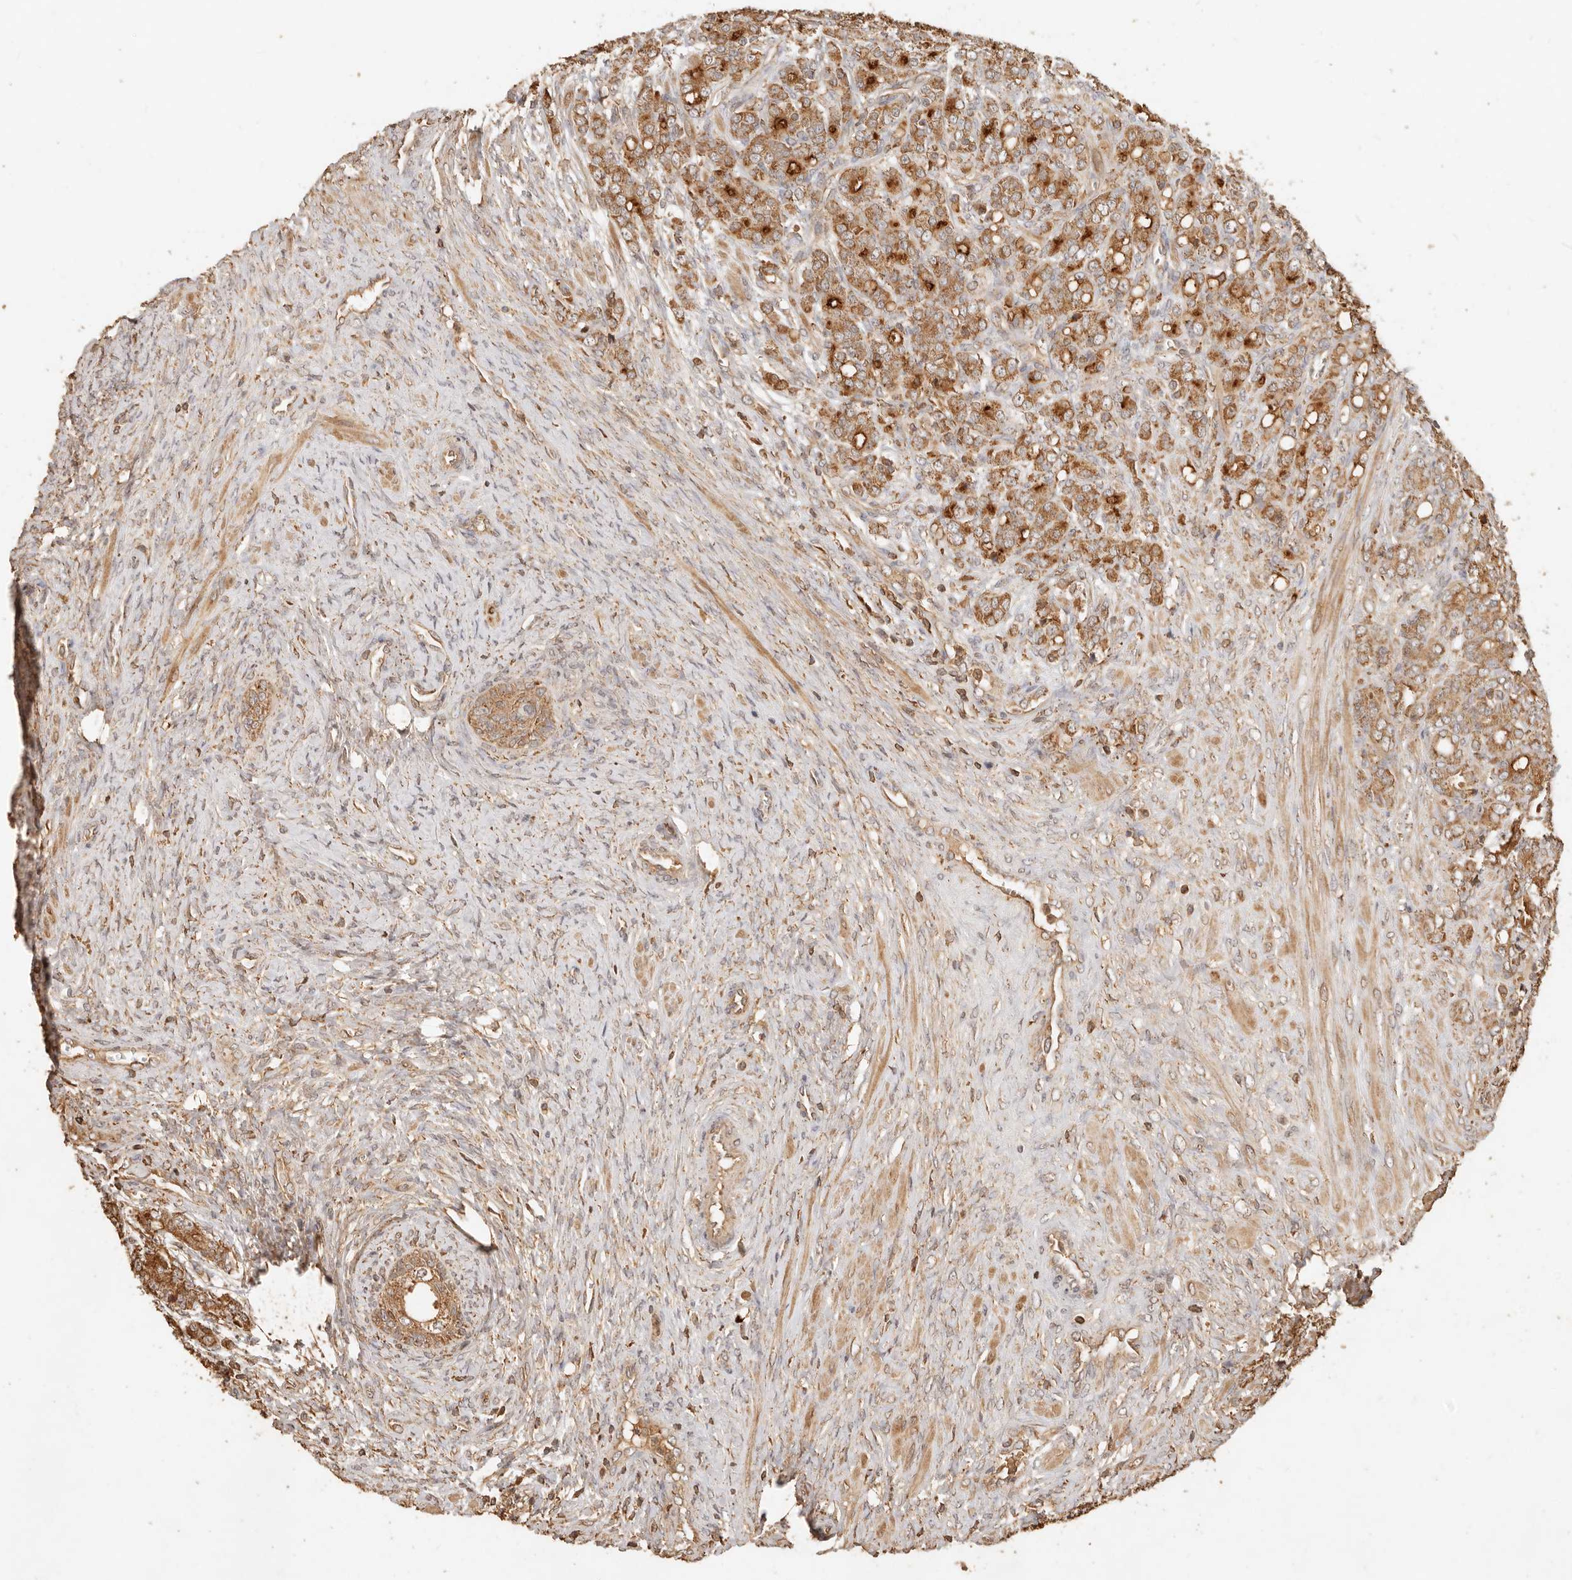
{"staining": {"intensity": "moderate", "quantity": ">75%", "location": "cytoplasmic/membranous"}, "tissue": "prostate cancer", "cell_type": "Tumor cells", "image_type": "cancer", "snomed": [{"axis": "morphology", "description": "Adenocarcinoma, High grade"}, {"axis": "topography", "description": "Prostate"}], "caption": "Immunohistochemical staining of adenocarcinoma (high-grade) (prostate) shows medium levels of moderate cytoplasmic/membranous positivity in approximately >75% of tumor cells.", "gene": "FAM180B", "patient": {"sex": "male", "age": 62}}